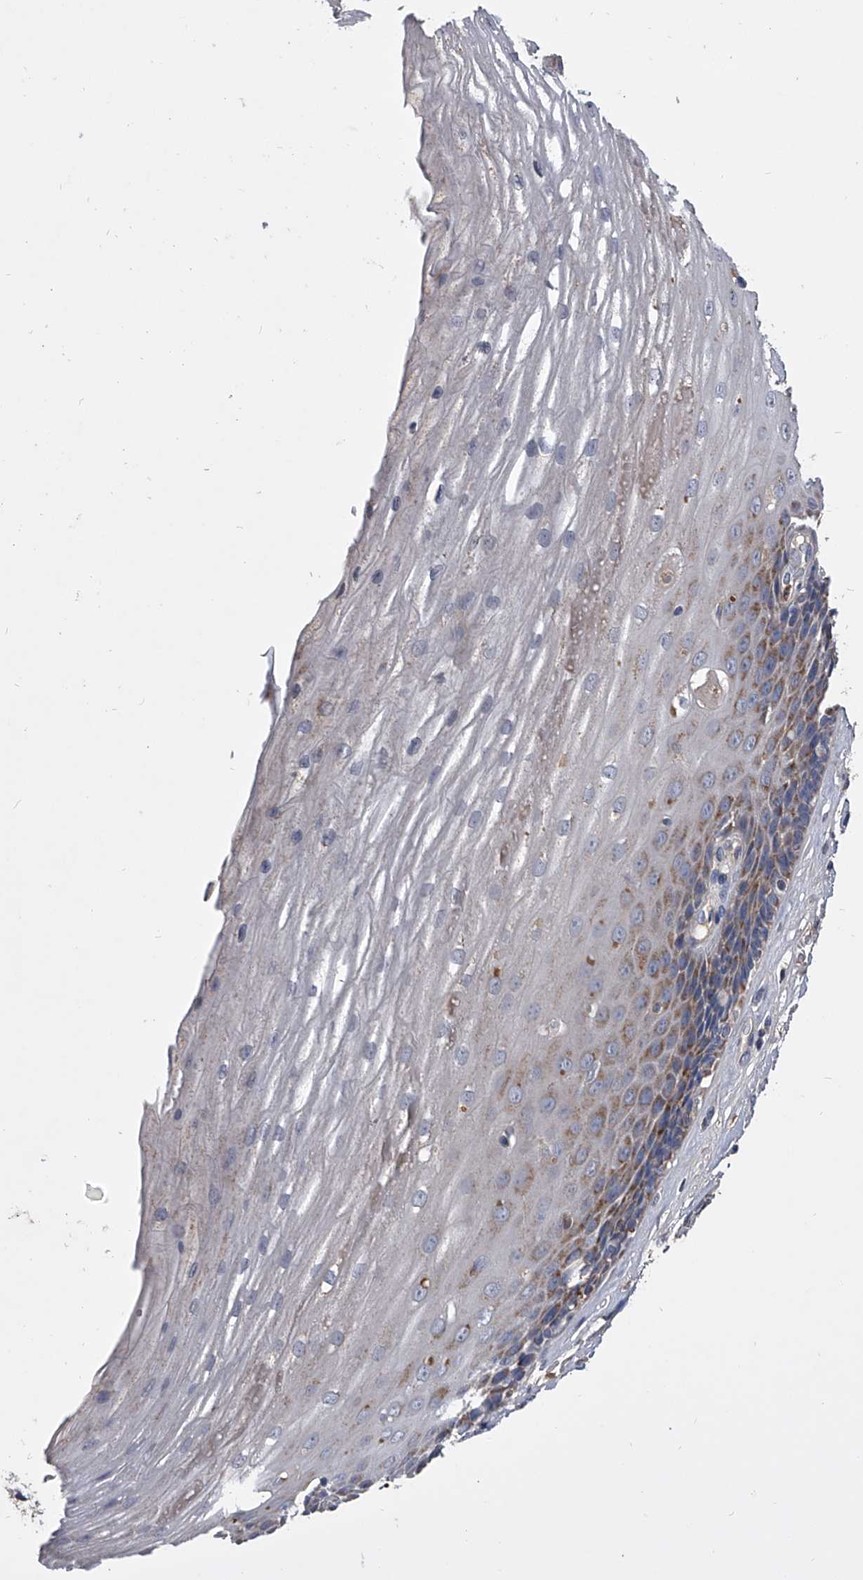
{"staining": {"intensity": "moderate", "quantity": "25%-75%", "location": "cytoplasmic/membranous"}, "tissue": "esophagus", "cell_type": "Squamous epithelial cells", "image_type": "normal", "snomed": [{"axis": "morphology", "description": "Normal tissue, NOS"}, {"axis": "topography", "description": "Esophagus"}], "caption": "DAB immunohistochemical staining of unremarkable human esophagus reveals moderate cytoplasmic/membranous protein positivity in approximately 25%-75% of squamous epithelial cells.", "gene": "NRP1", "patient": {"sex": "male", "age": 62}}